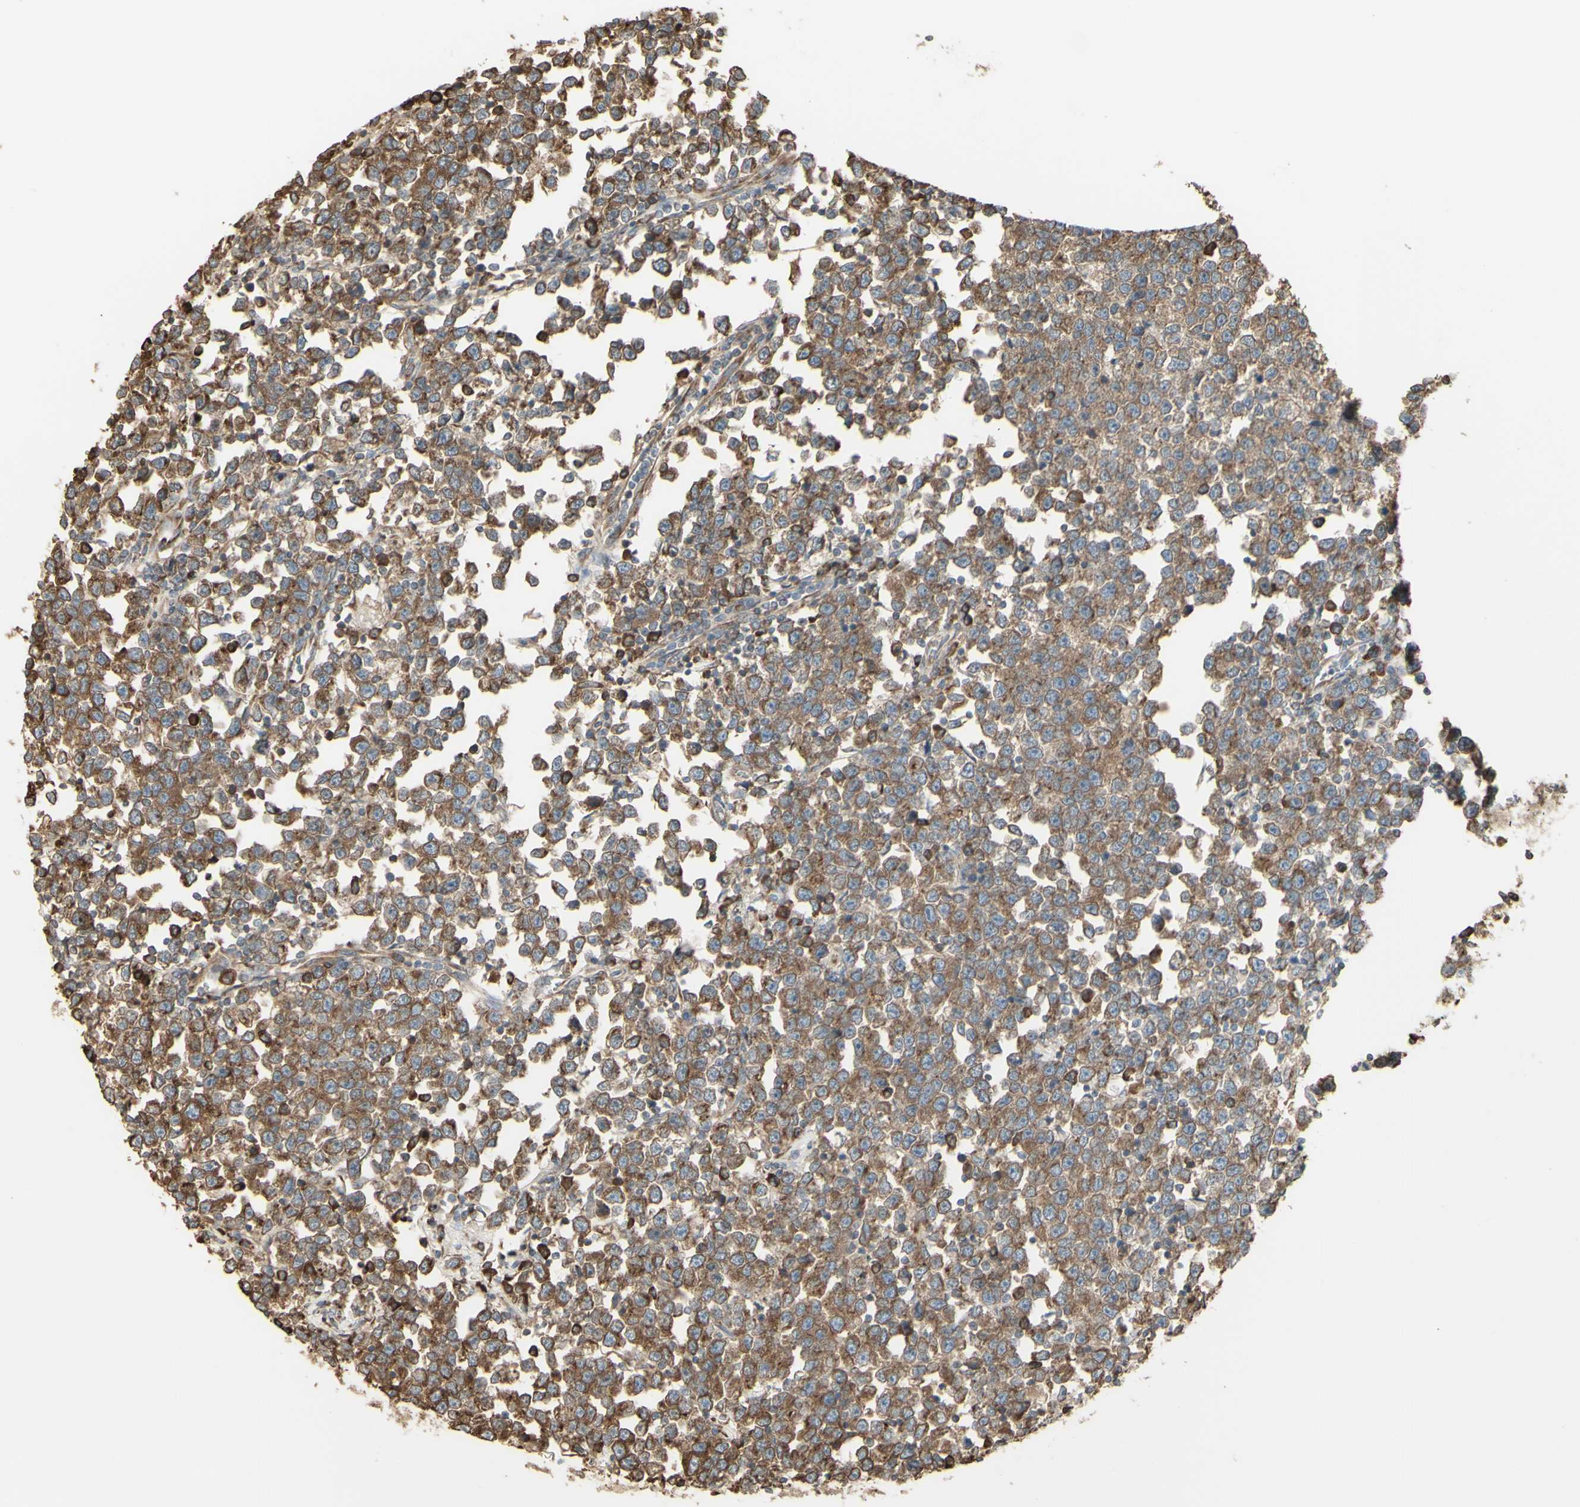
{"staining": {"intensity": "moderate", "quantity": ">75%", "location": "cytoplasmic/membranous"}, "tissue": "testis cancer", "cell_type": "Tumor cells", "image_type": "cancer", "snomed": [{"axis": "morphology", "description": "Seminoma, NOS"}, {"axis": "topography", "description": "Testis"}], "caption": "Protein expression by IHC displays moderate cytoplasmic/membranous expression in about >75% of tumor cells in testis cancer (seminoma). Ihc stains the protein of interest in brown and the nuclei are stained blue.", "gene": "EEF1B2", "patient": {"sex": "male", "age": 43}}